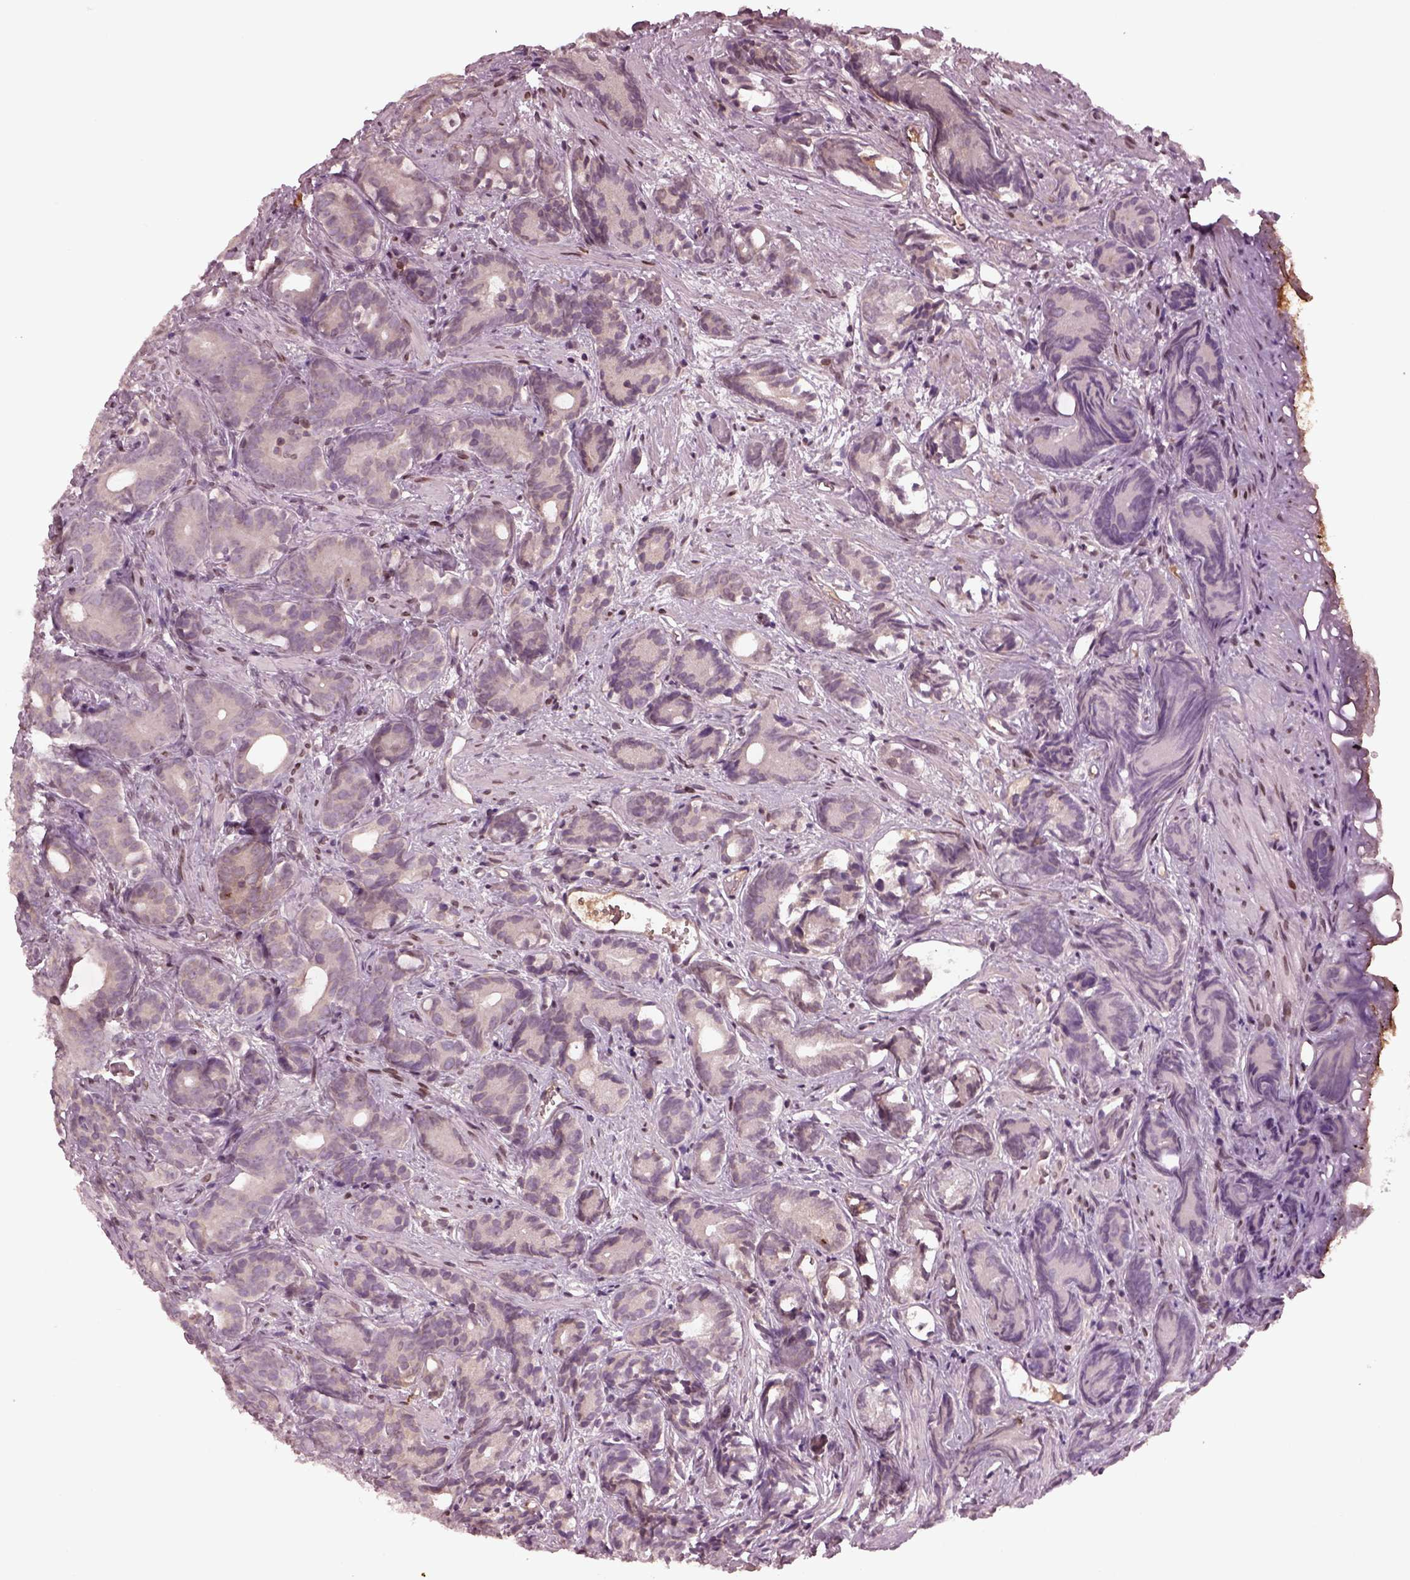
{"staining": {"intensity": "negative", "quantity": "none", "location": "none"}, "tissue": "prostate cancer", "cell_type": "Tumor cells", "image_type": "cancer", "snomed": [{"axis": "morphology", "description": "Adenocarcinoma, High grade"}, {"axis": "topography", "description": "Prostate"}], "caption": "Prostate cancer stained for a protein using immunohistochemistry exhibits no staining tumor cells.", "gene": "PTX4", "patient": {"sex": "male", "age": 84}}